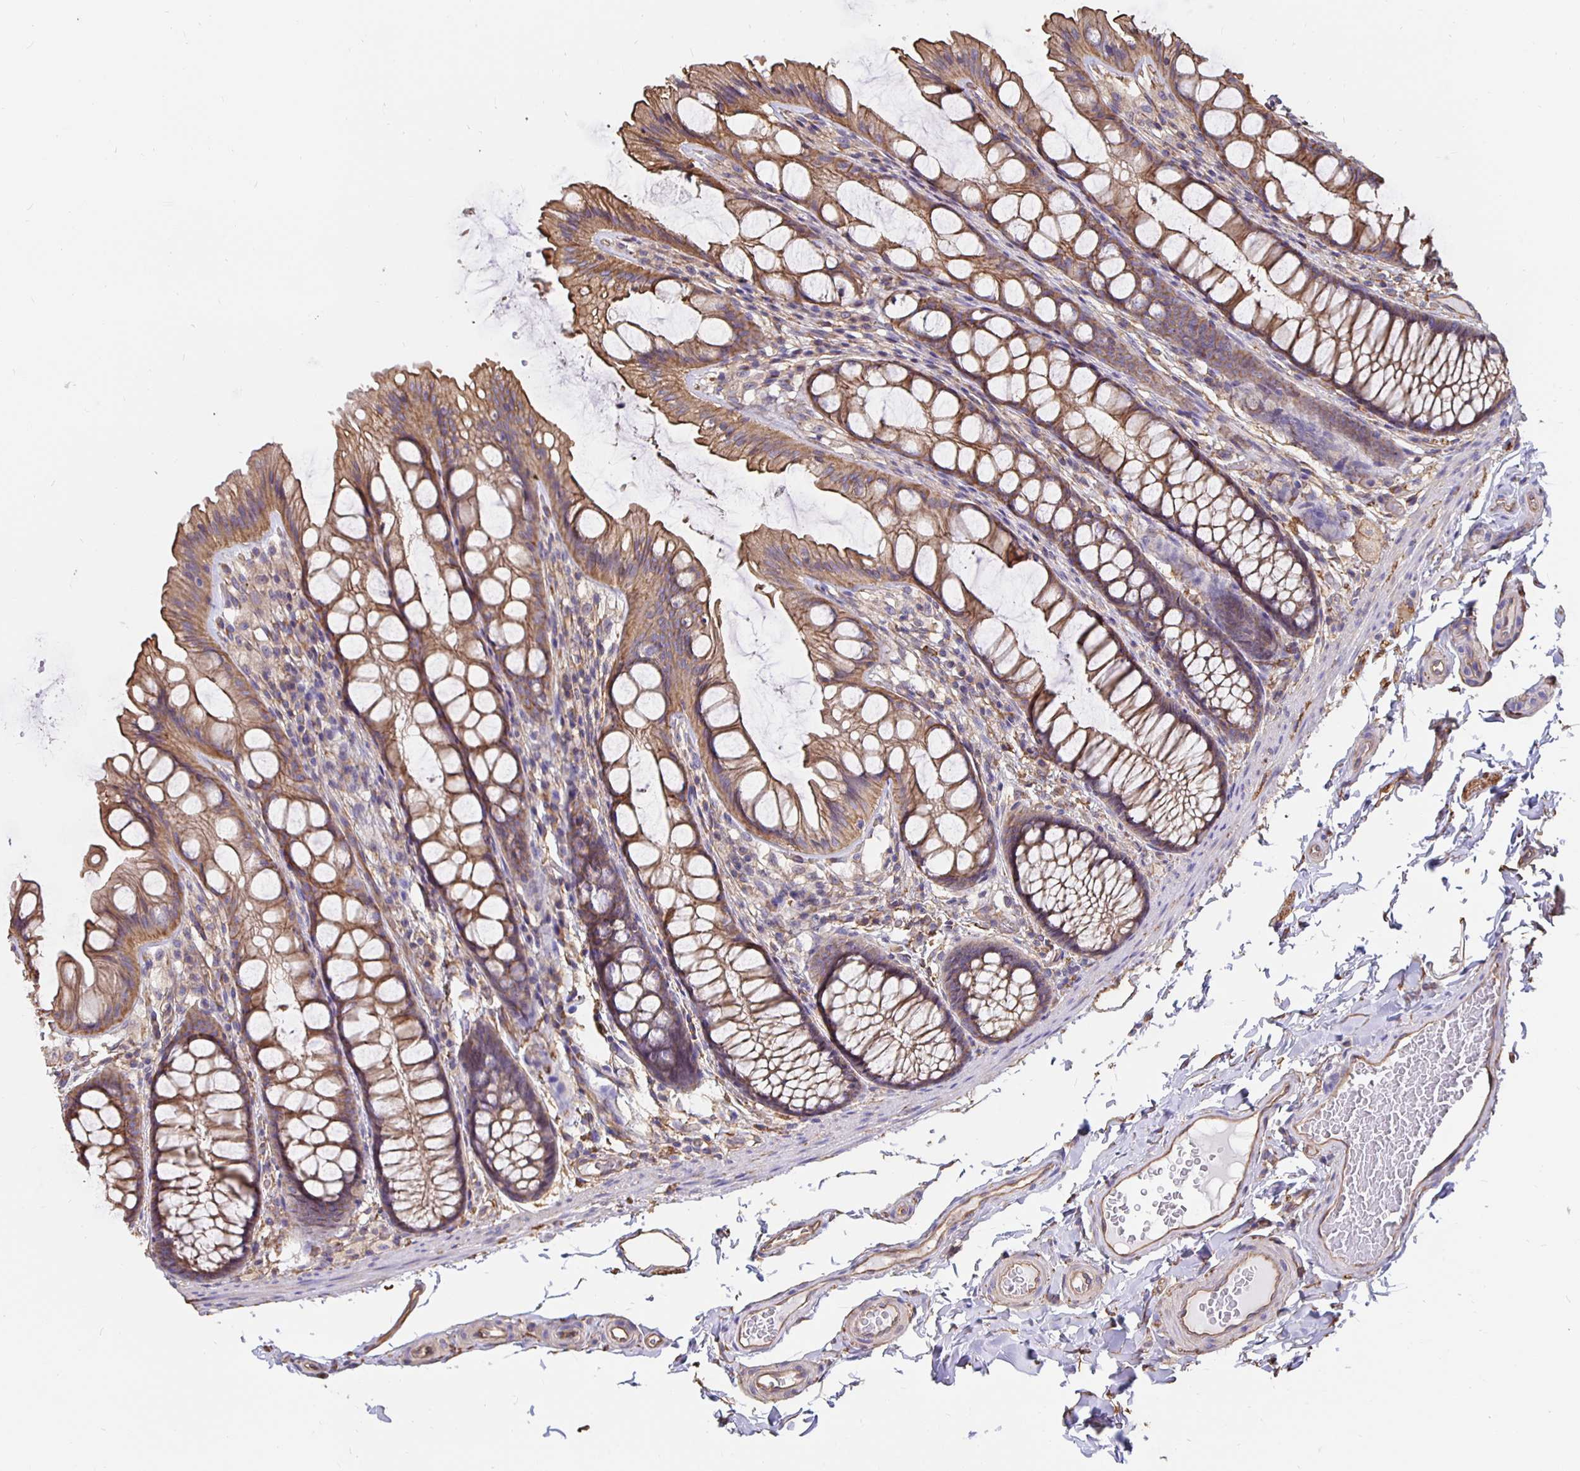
{"staining": {"intensity": "moderate", "quantity": ">75%", "location": "cytoplasmic/membranous"}, "tissue": "colon", "cell_type": "Endothelial cells", "image_type": "normal", "snomed": [{"axis": "morphology", "description": "Normal tissue, NOS"}, {"axis": "topography", "description": "Colon"}], "caption": "Protein staining exhibits moderate cytoplasmic/membranous expression in approximately >75% of endothelial cells in unremarkable colon.", "gene": "ARHGEF39", "patient": {"sex": "male", "age": 47}}